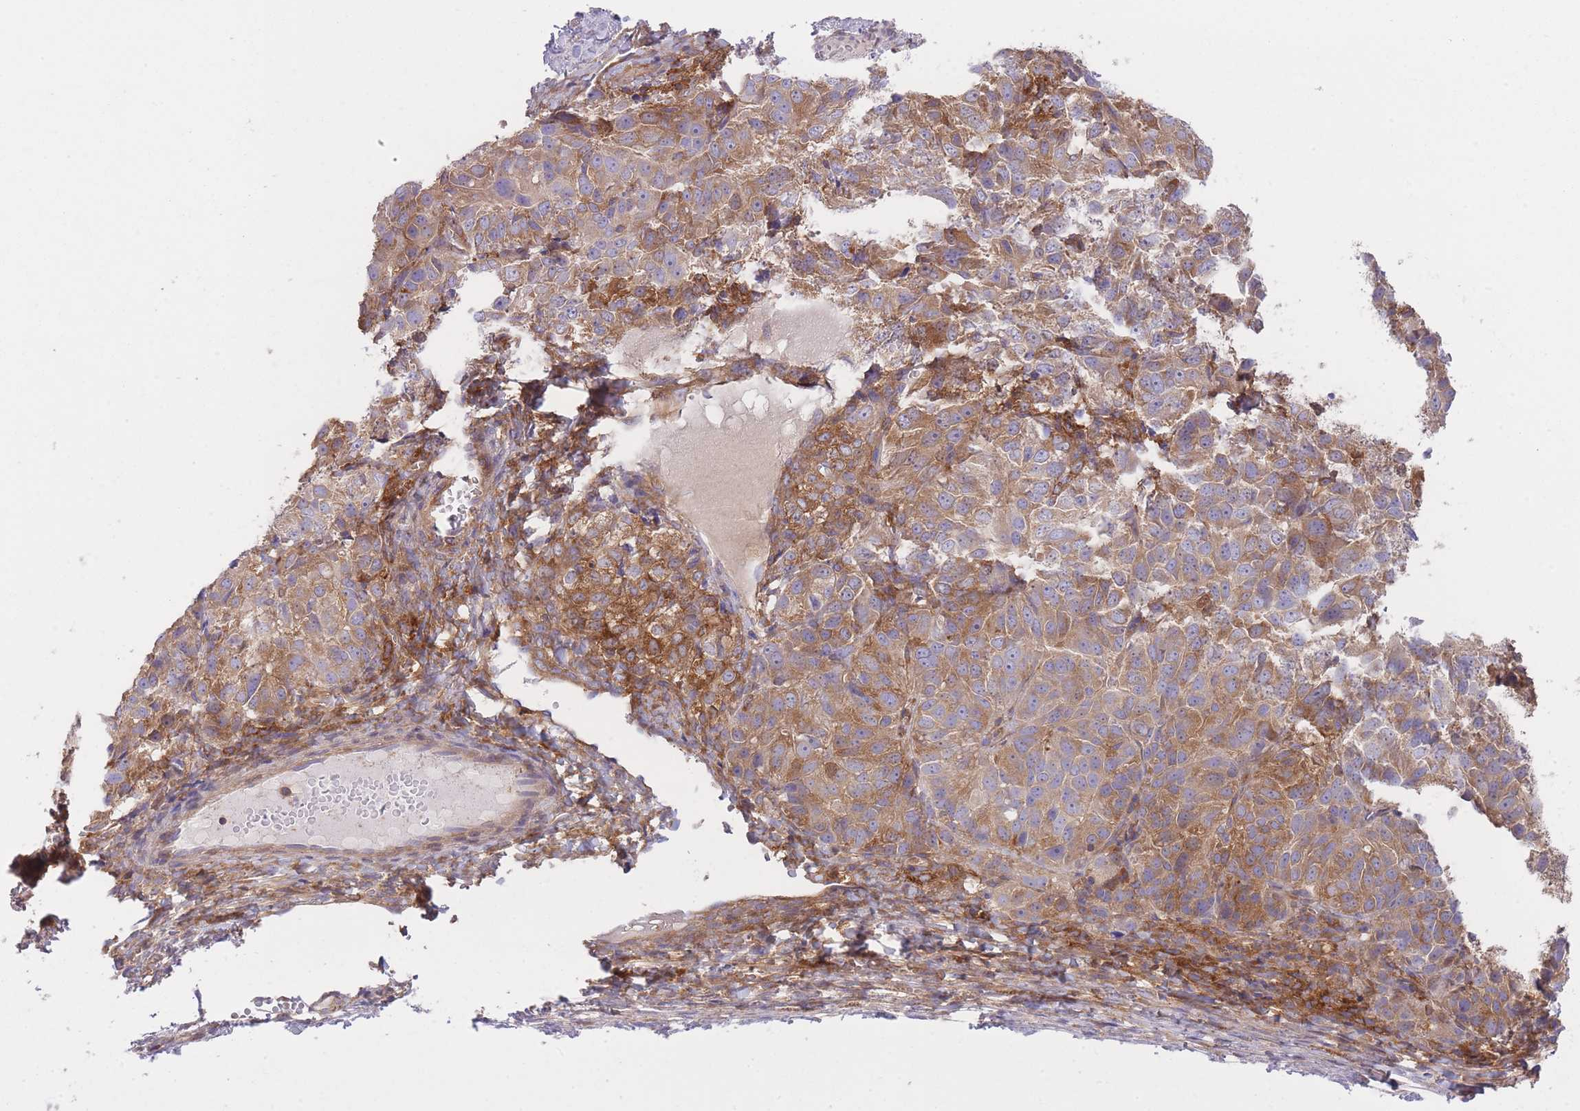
{"staining": {"intensity": "moderate", "quantity": ">75%", "location": "cytoplasmic/membranous"}, "tissue": "ovarian cancer", "cell_type": "Tumor cells", "image_type": "cancer", "snomed": [{"axis": "morphology", "description": "Carcinoma, endometroid"}, {"axis": "topography", "description": "Ovary"}], "caption": "The image exhibits staining of ovarian cancer (endometroid carcinoma), revealing moderate cytoplasmic/membranous protein staining (brown color) within tumor cells.", "gene": "PRKAR1A", "patient": {"sex": "female", "age": 51}}